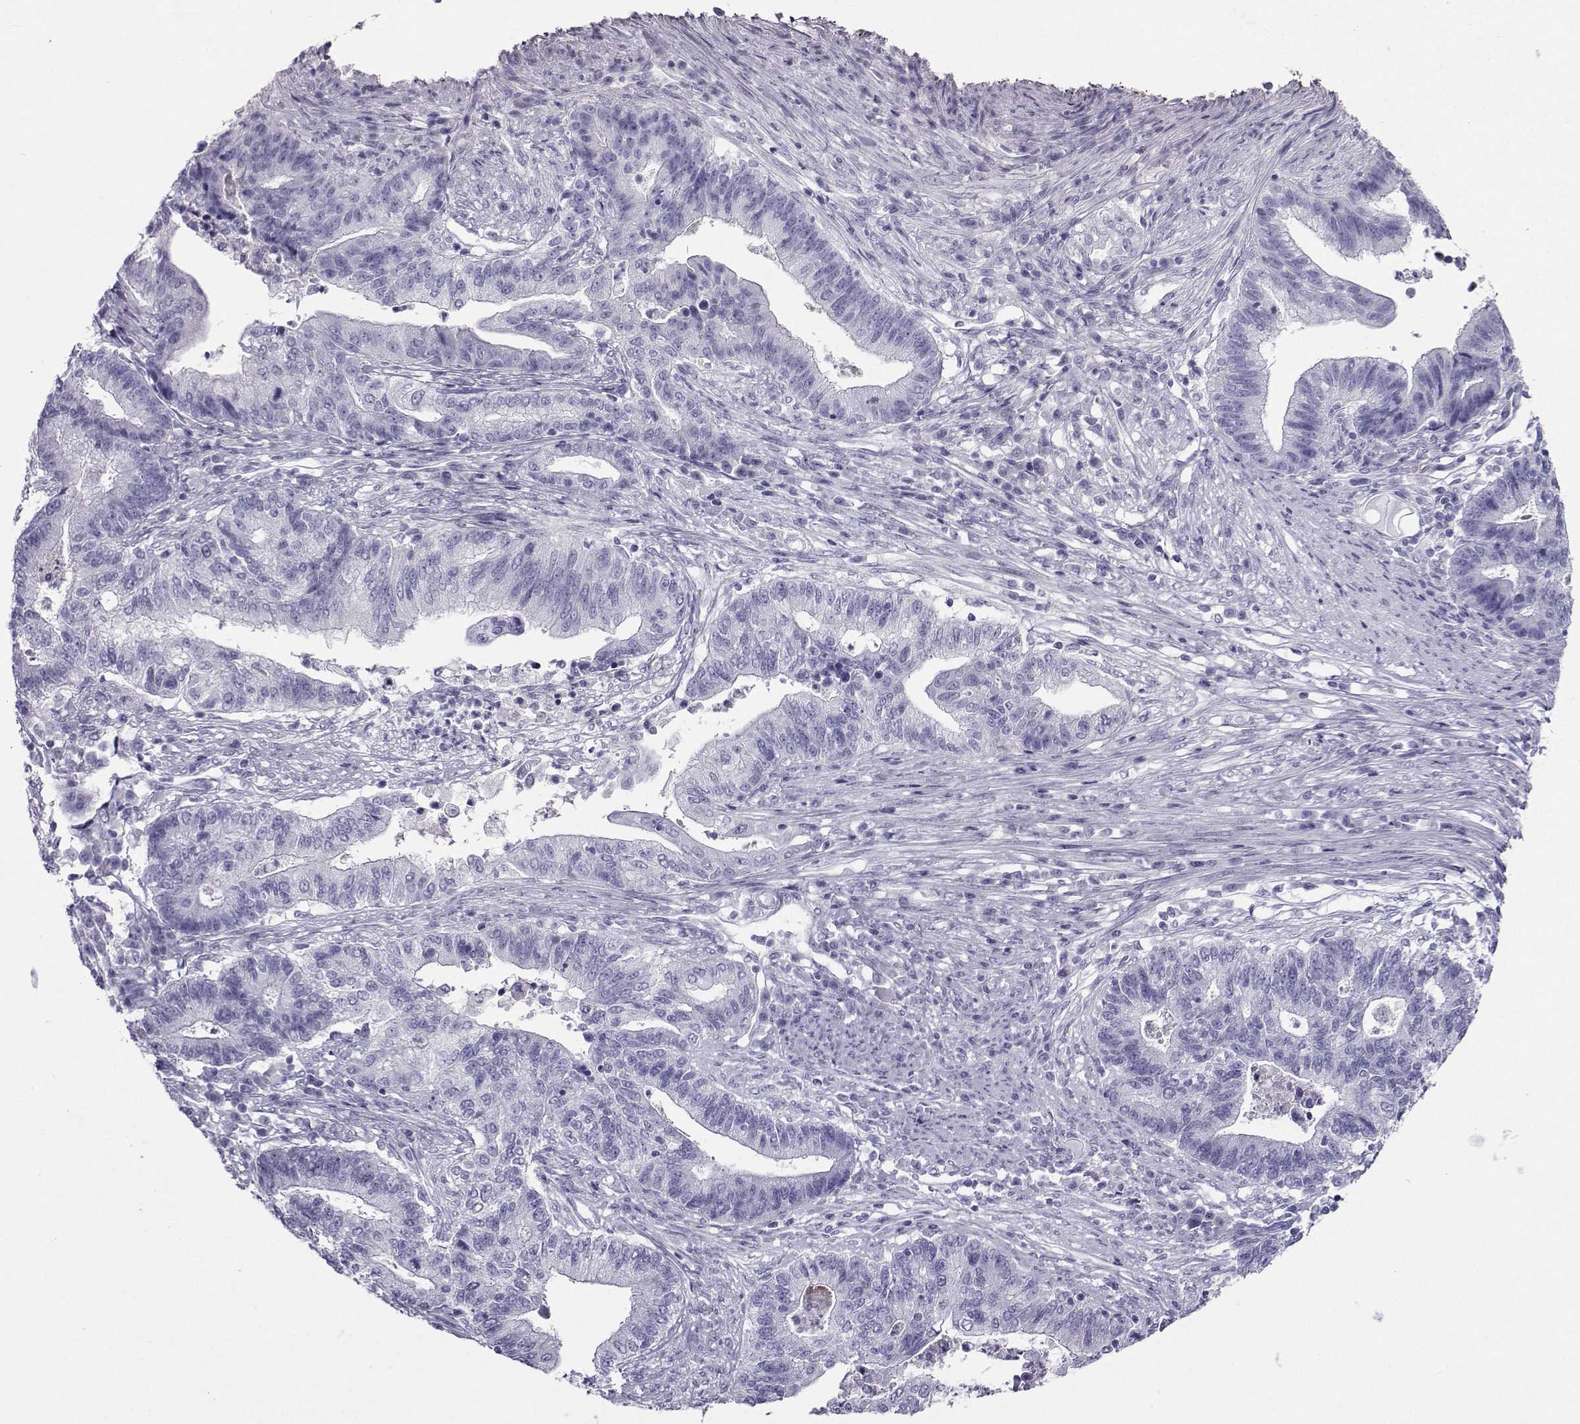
{"staining": {"intensity": "negative", "quantity": "none", "location": "none"}, "tissue": "endometrial cancer", "cell_type": "Tumor cells", "image_type": "cancer", "snomed": [{"axis": "morphology", "description": "Adenocarcinoma, NOS"}, {"axis": "topography", "description": "Uterus"}, {"axis": "topography", "description": "Endometrium"}], "caption": "The histopathology image demonstrates no significant positivity in tumor cells of adenocarcinoma (endometrial).", "gene": "CRYBB1", "patient": {"sex": "female", "age": 54}}